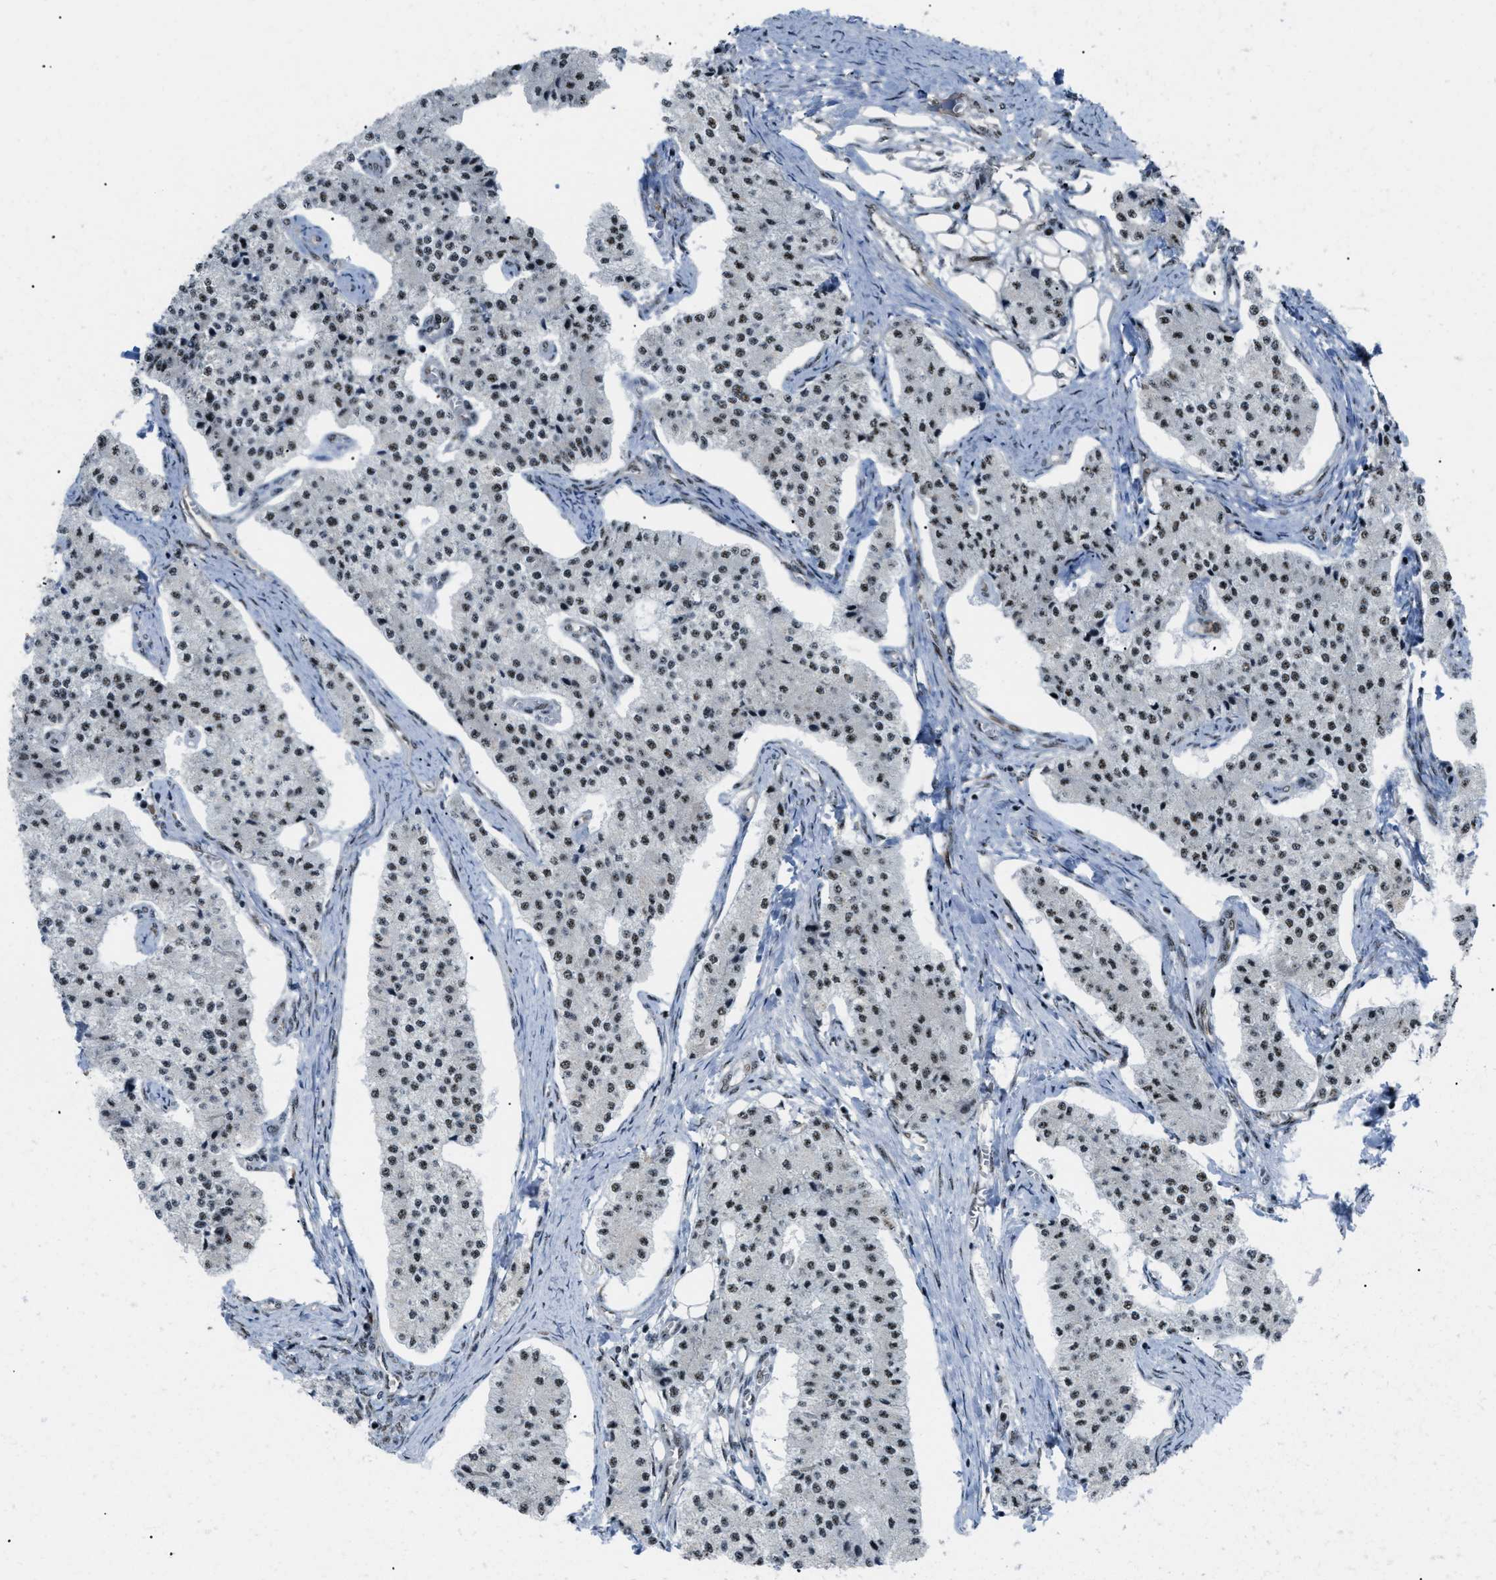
{"staining": {"intensity": "moderate", "quantity": ">75%", "location": "nuclear"}, "tissue": "carcinoid", "cell_type": "Tumor cells", "image_type": "cancer", "snomed": [{"axis": "morphology", "description": "Carcinoid, malignant, NOS"}, {"axis": "topography", "description": "Colon"}], "caption": "Immunohistochemical staining of human carcinoid (malignant) exhibits moderate nuclear protein expression in approximately >75% of tumor cells.", "gene": "CDR2", "patient": {"sex": "female", "age": 52}}